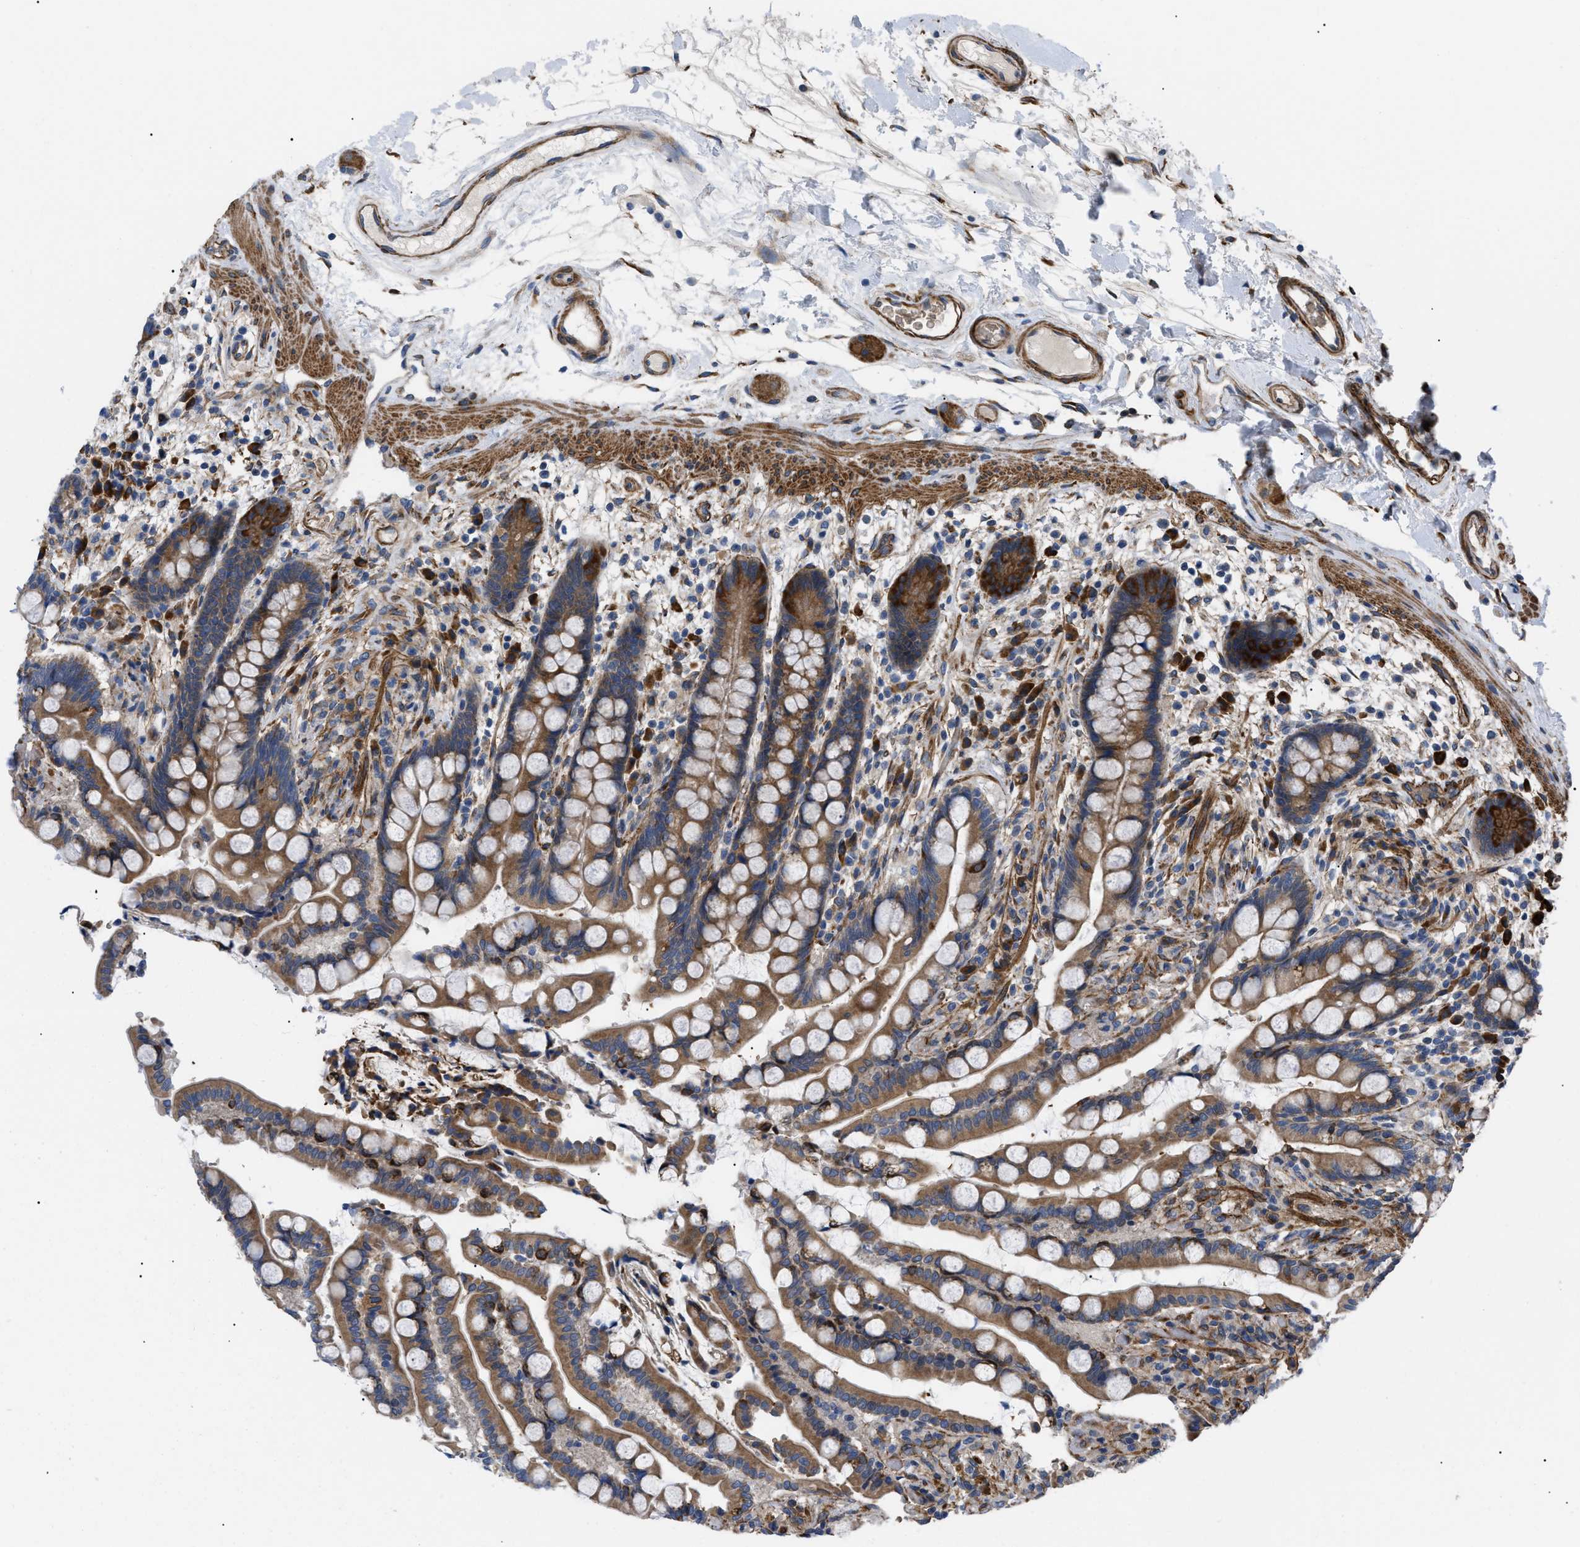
{"staining": {"intensity": "moderate", "quantity": ">75%", "location": "cytoplasmic/membranous"}, "tissue": "colon", "cell_type": "Endothelial cells", "image_type": "normal", "snomed": [{"axis": "morphology", "description": "Normal tissue, NOS"}, {"axis": "topography", "description": "Colon"}], "caption": "Colon was stained to show a protein in brown. There is medium levels of moderate cytoplasmic/membranous expression in approximately >75% of endothelial cells. The staining was performed using DAB, with brown indicating positive protein expression. Nuclei are stained blue with hematoxylin.", "gene": "MYO10", "patient": {"sex": "male", "age": 73}}